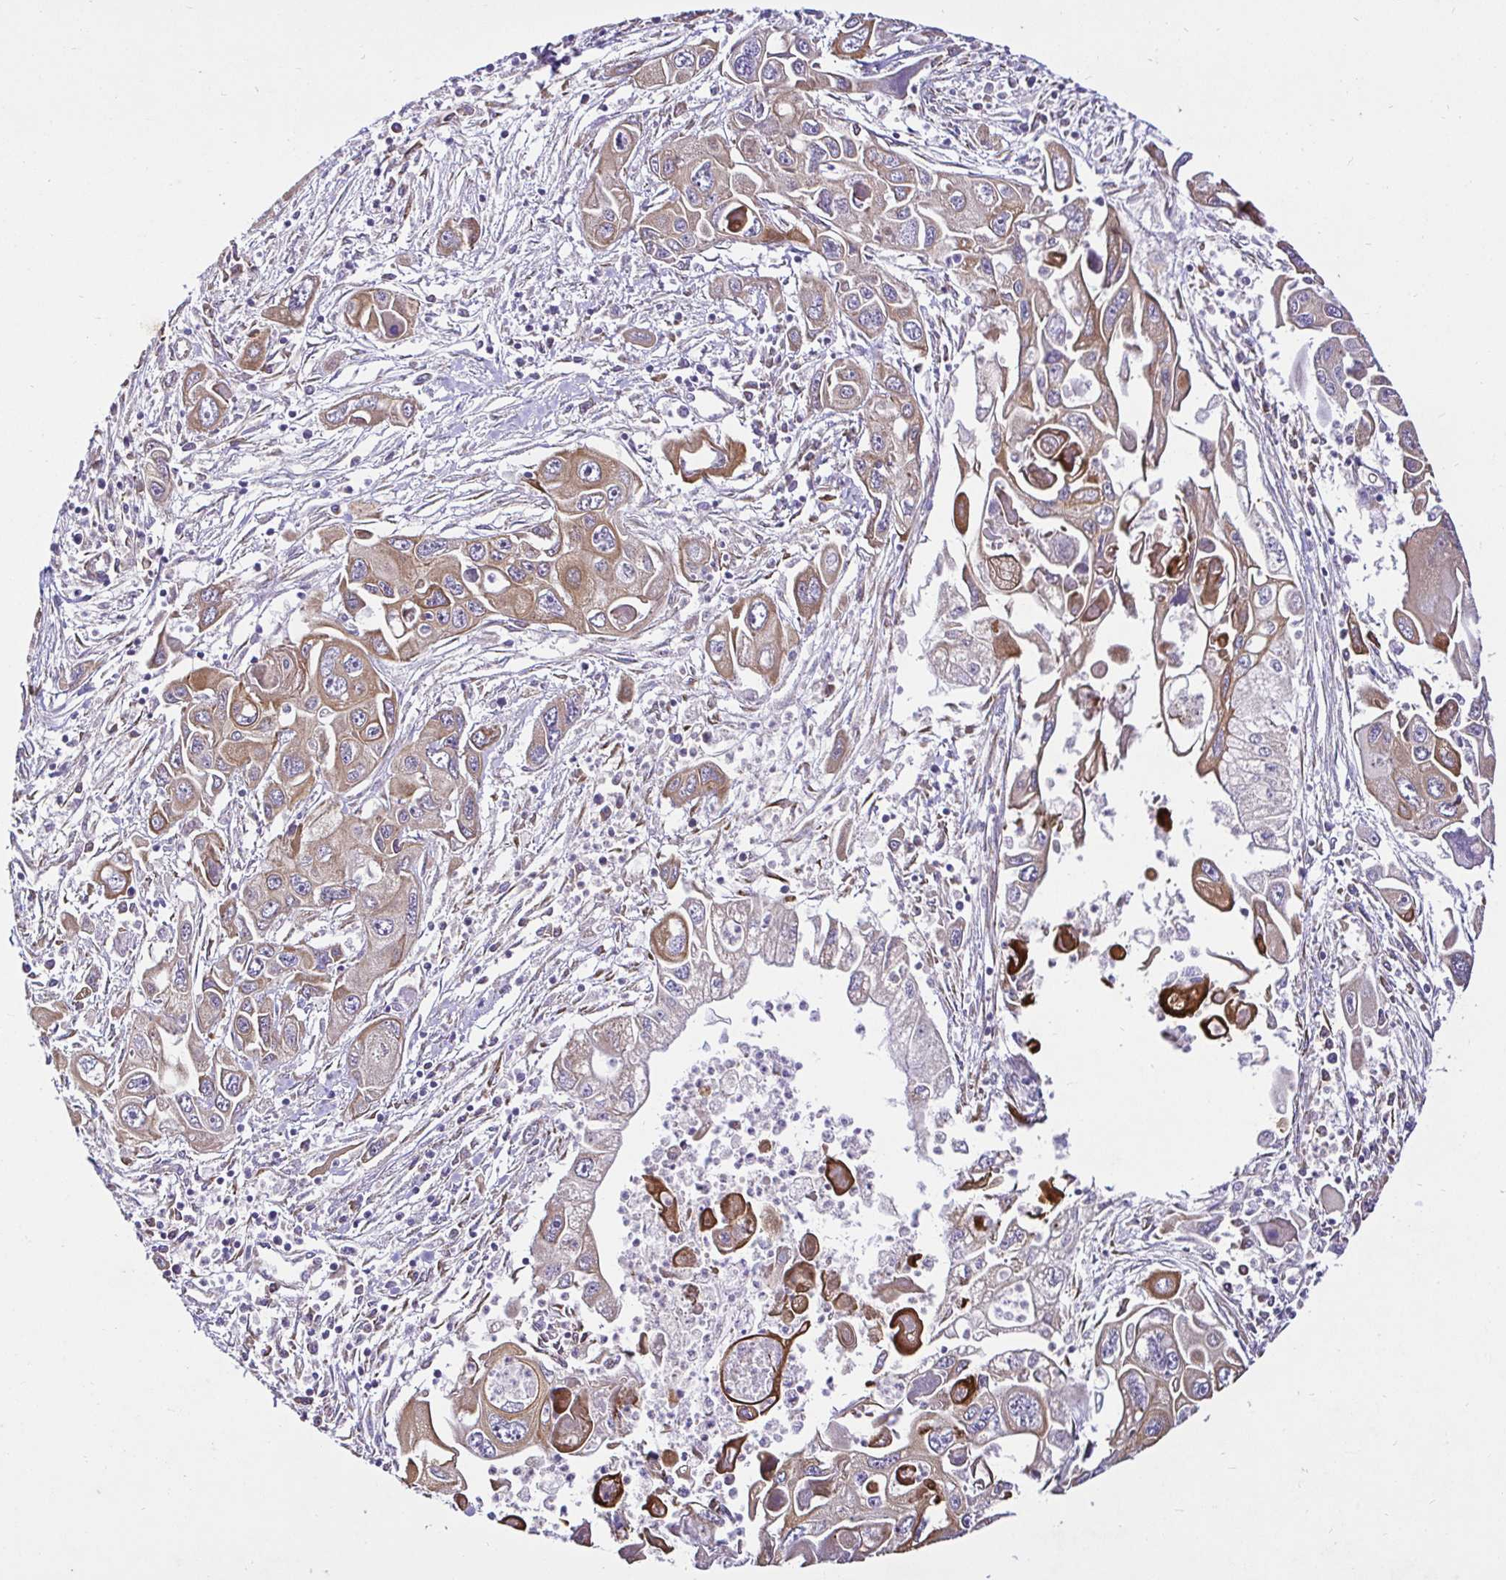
{"staining": {"intensity": "moderate", "quantity": "25%-75%", "location": "cytoplasmic/membranous"}, "tissue": "pancreatic cancer", "cell_type": "Tumor cells", "image_type": "cancer", "snomed": [{"axis": "morphology", "description": "Adenocarcinoma, NOS"}, {"axis": "topography", "description": "Pancreas"}], "caption": "A micrograph of human adenocarcinoma (pancreatic) stained for a protein exhibits moderate cytoplasmic/membranous brown staining in tumor cells.", "gene": "CCDC122", "patient": {"sex": "male", "age": 70}}